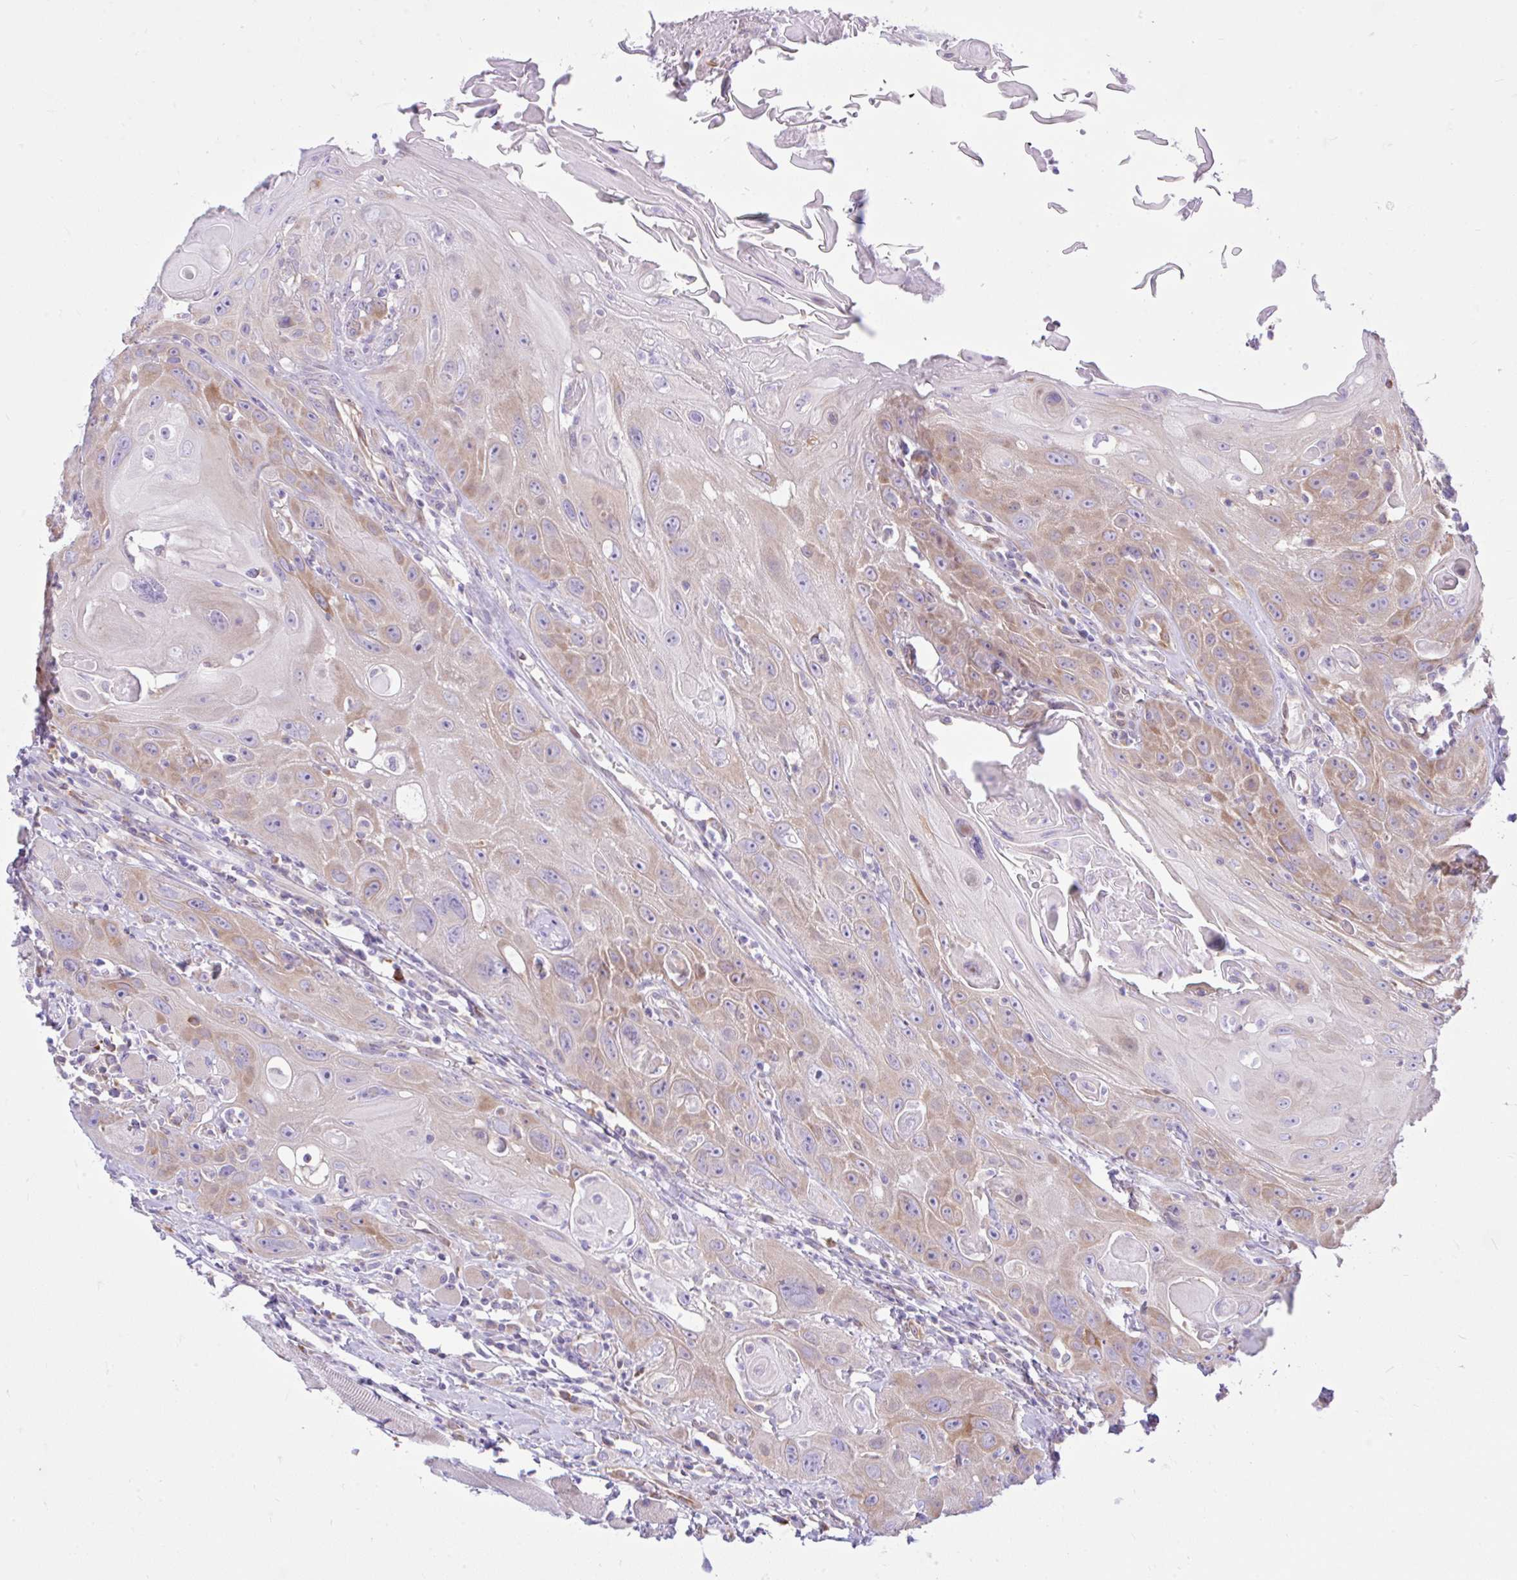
{"staining": {"intensity": "moderate", "quantity": "25%-75%", "location": "cytoplasmic/membranous"}, "tissue": "head and neck cancer", "cell_type": "Tumor cells", "image_type": "cancer", "snomed": [{"axis": "morphology", "description": "Squamous cell carcinoma, NOS"}, {"axis": "topography", "description": "Head-Neck"}], "caption": "A brown stain highlights moderate cytoplasmic/membranous positivity of a protein in head and neck squamous cell carcinoma tumor cells.", "gene": "EEF1A2", "patient": {"sex": "female", "age": 59}}